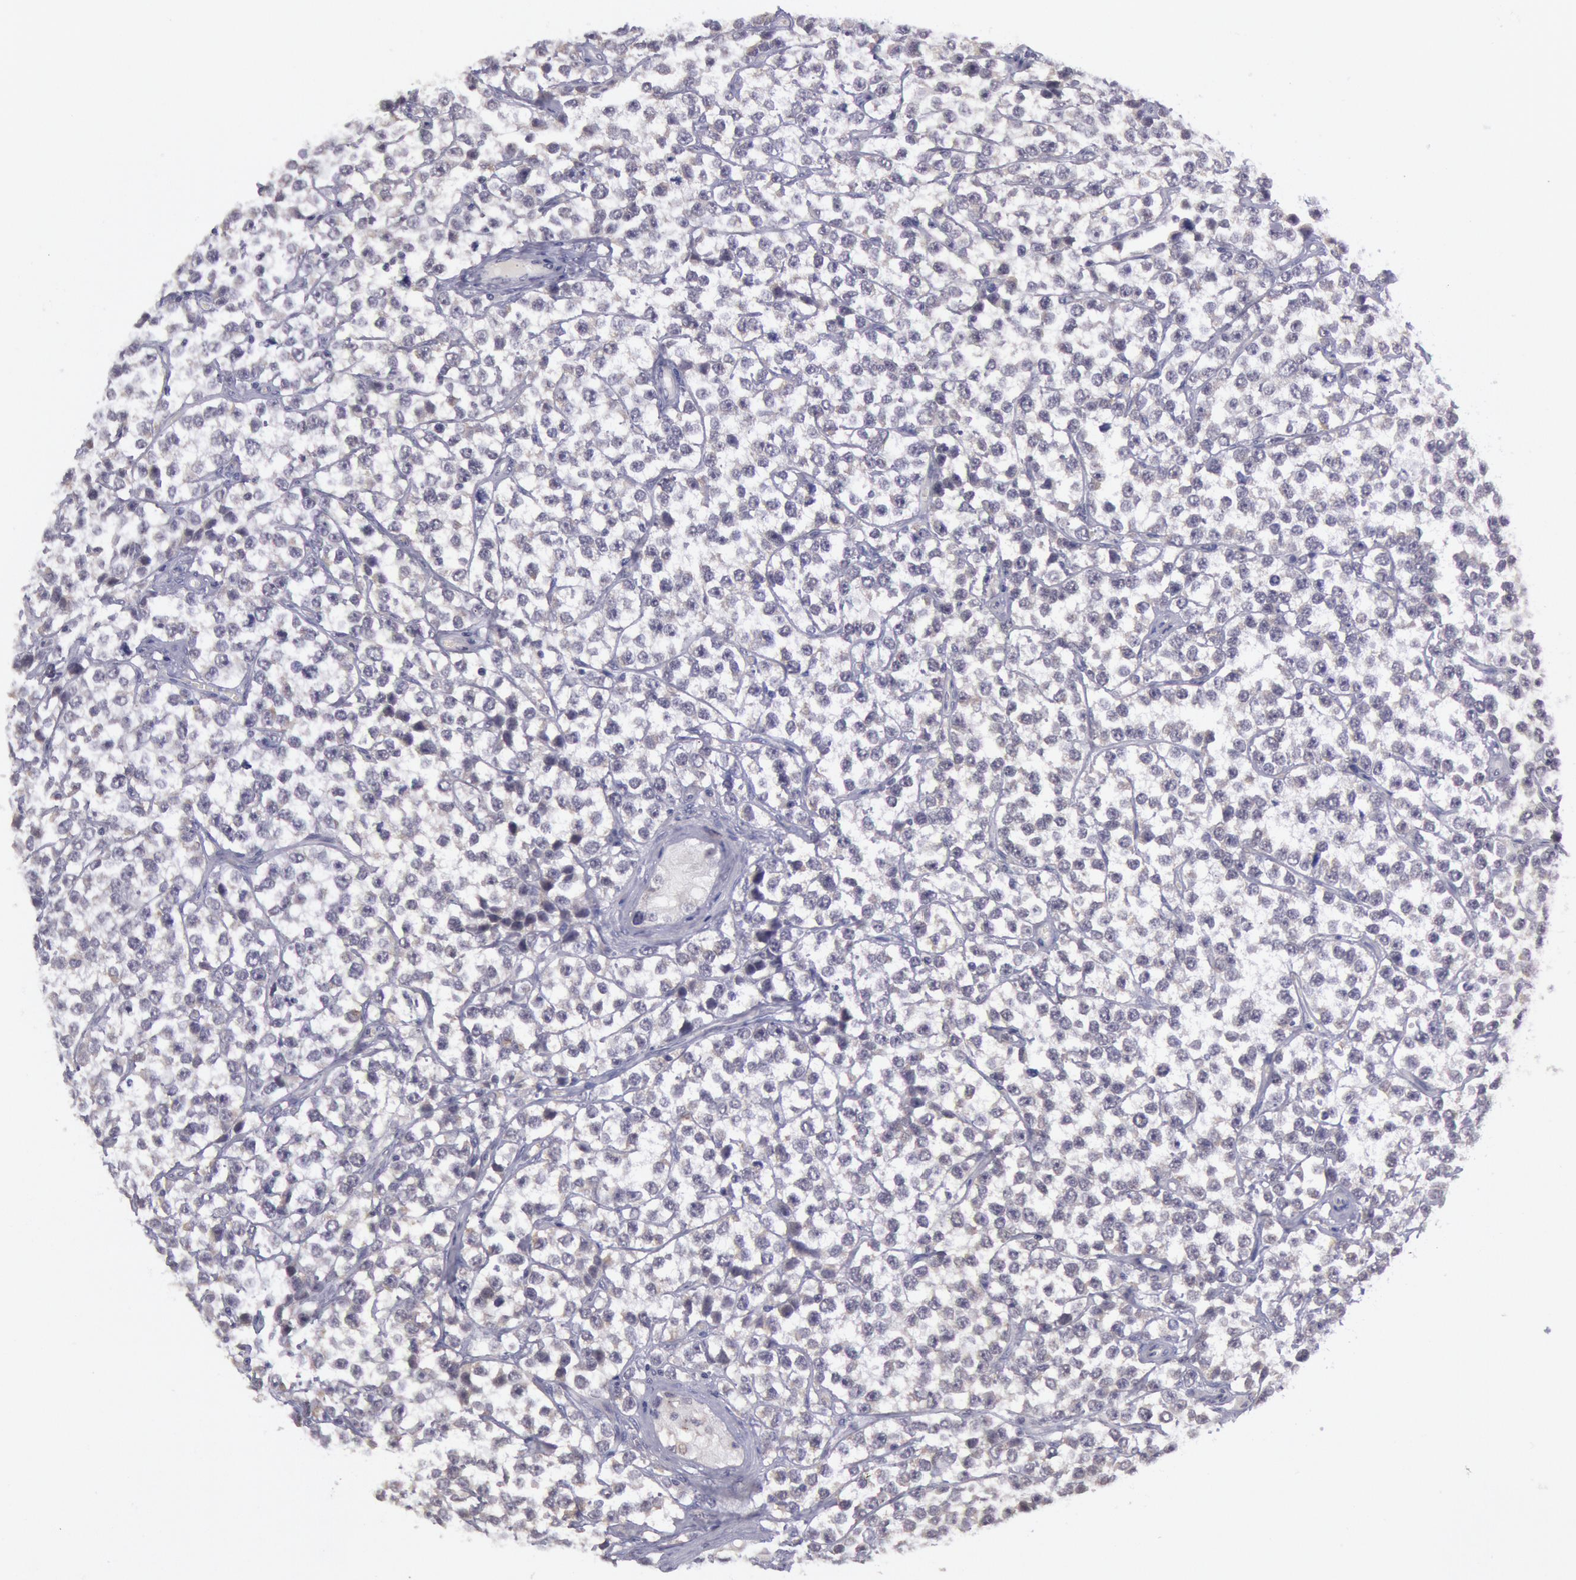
{"staining": {"intensity": "negative", "quantity": "none", "location": "none"}, "tissue": "testis cancer", "cell_type": "Tumor cells", "image_type": "cancer", "snomed": [{"axis": "morphology", "description": "Seminoma, NOS"}, {"axis": "topography", "description": "Testis"}], "caption": "There is no significant positivity in tumor cells of testis cancer.", "gene": "KDM6A", "patient": {"sex": "male", "age": 25}}